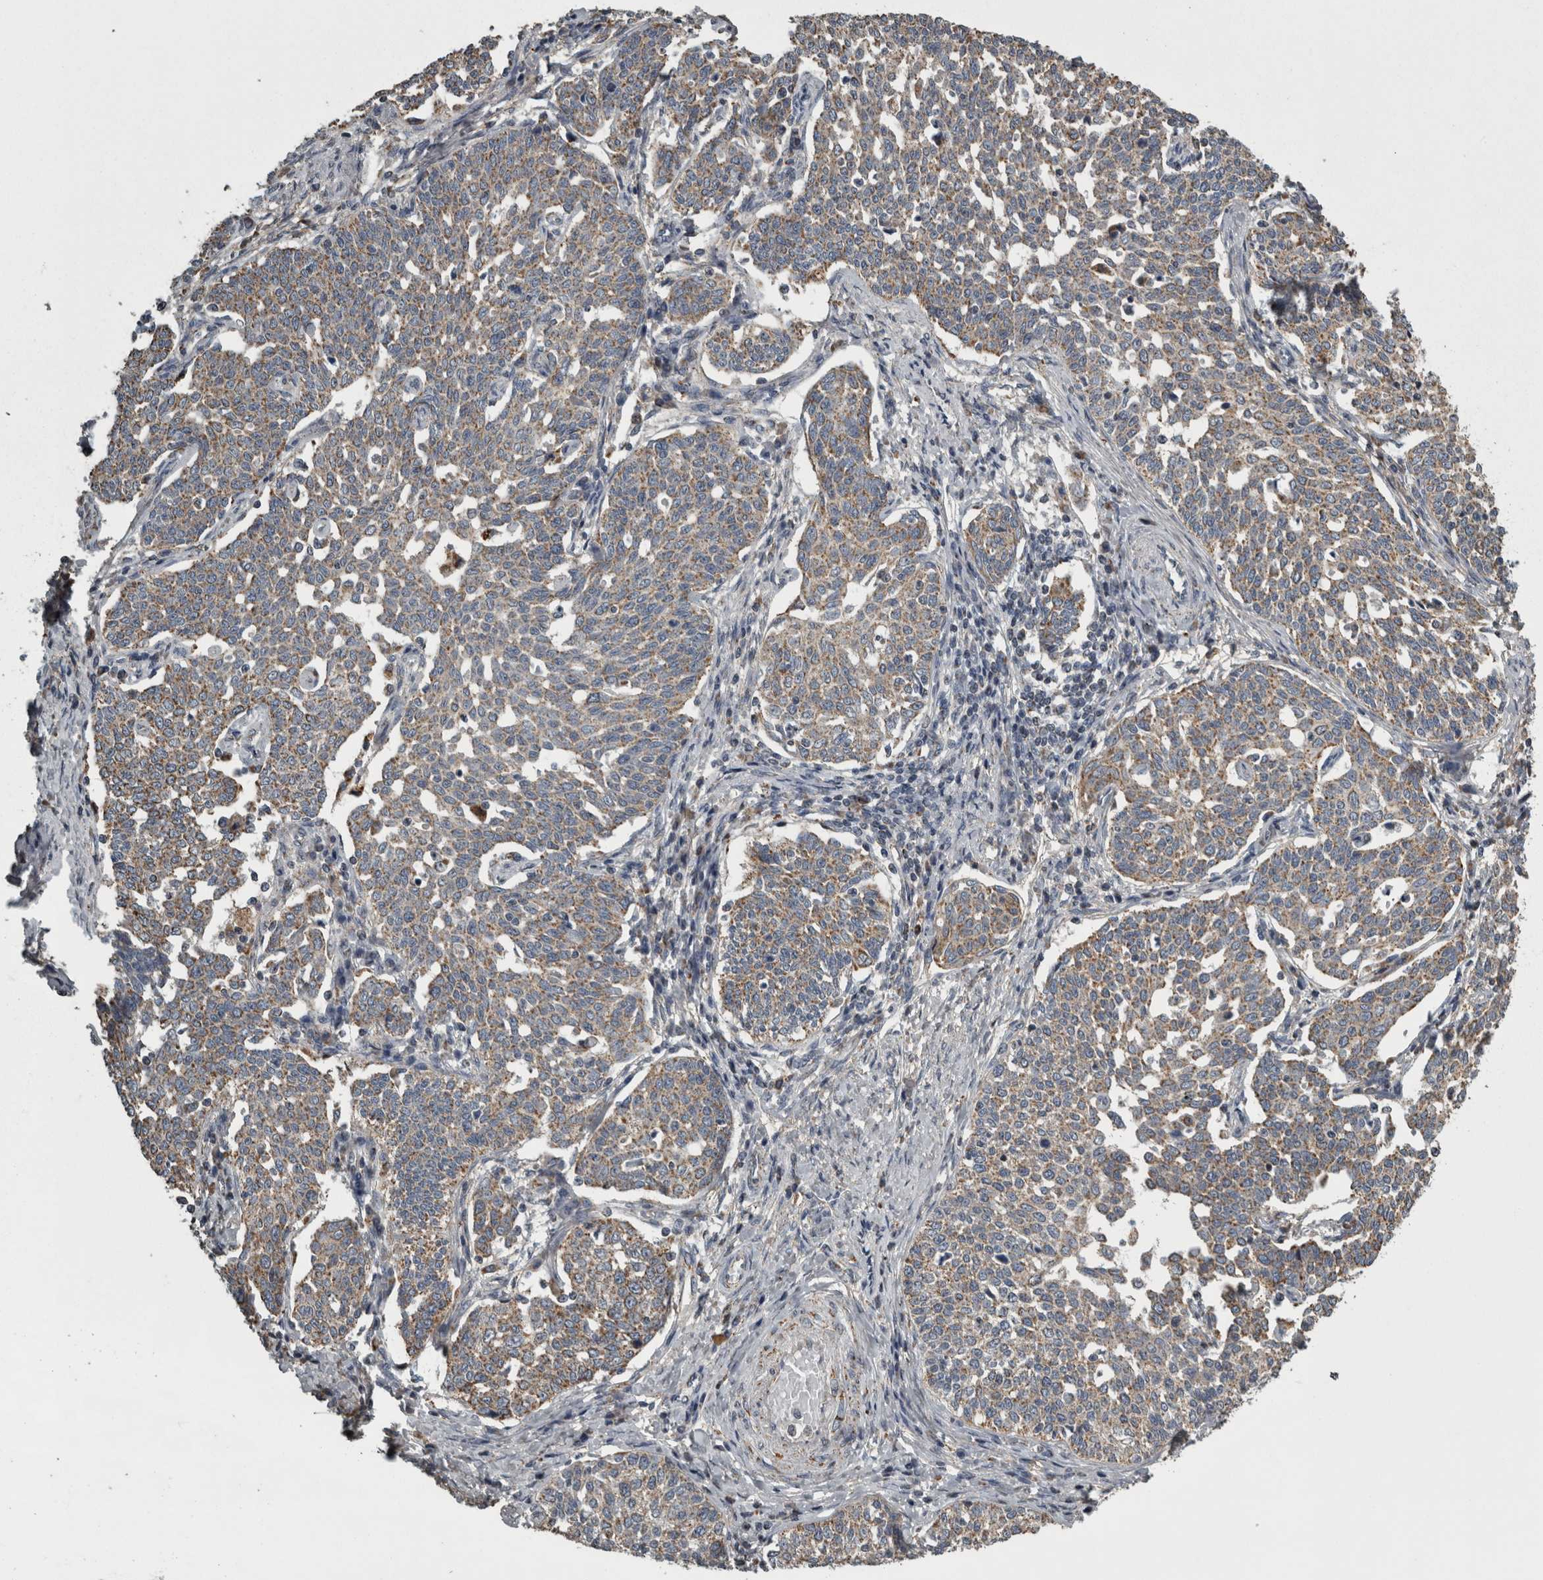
{"staining": {"intensity": "weak", "quantity": ">75%", "location": "cytoplasmic/membranous"}, "tissue": "cervical cancer", "cell_type": "Tumor cells", "image_type": "cancer", "snomed": [{"axis": "morphology", "description": "Squamous cell carcinoma, NOS"}, {"axis": "topography", "description": "Cervix"}], "caption": "Tumor cells exhibit low levels of weak cytoplasmic/membranous staining in approximately >75% of cells in squamous cell carcinoma (cervical).", "gene": "FRK", "patient": {"sex": "female", "age": 34}}